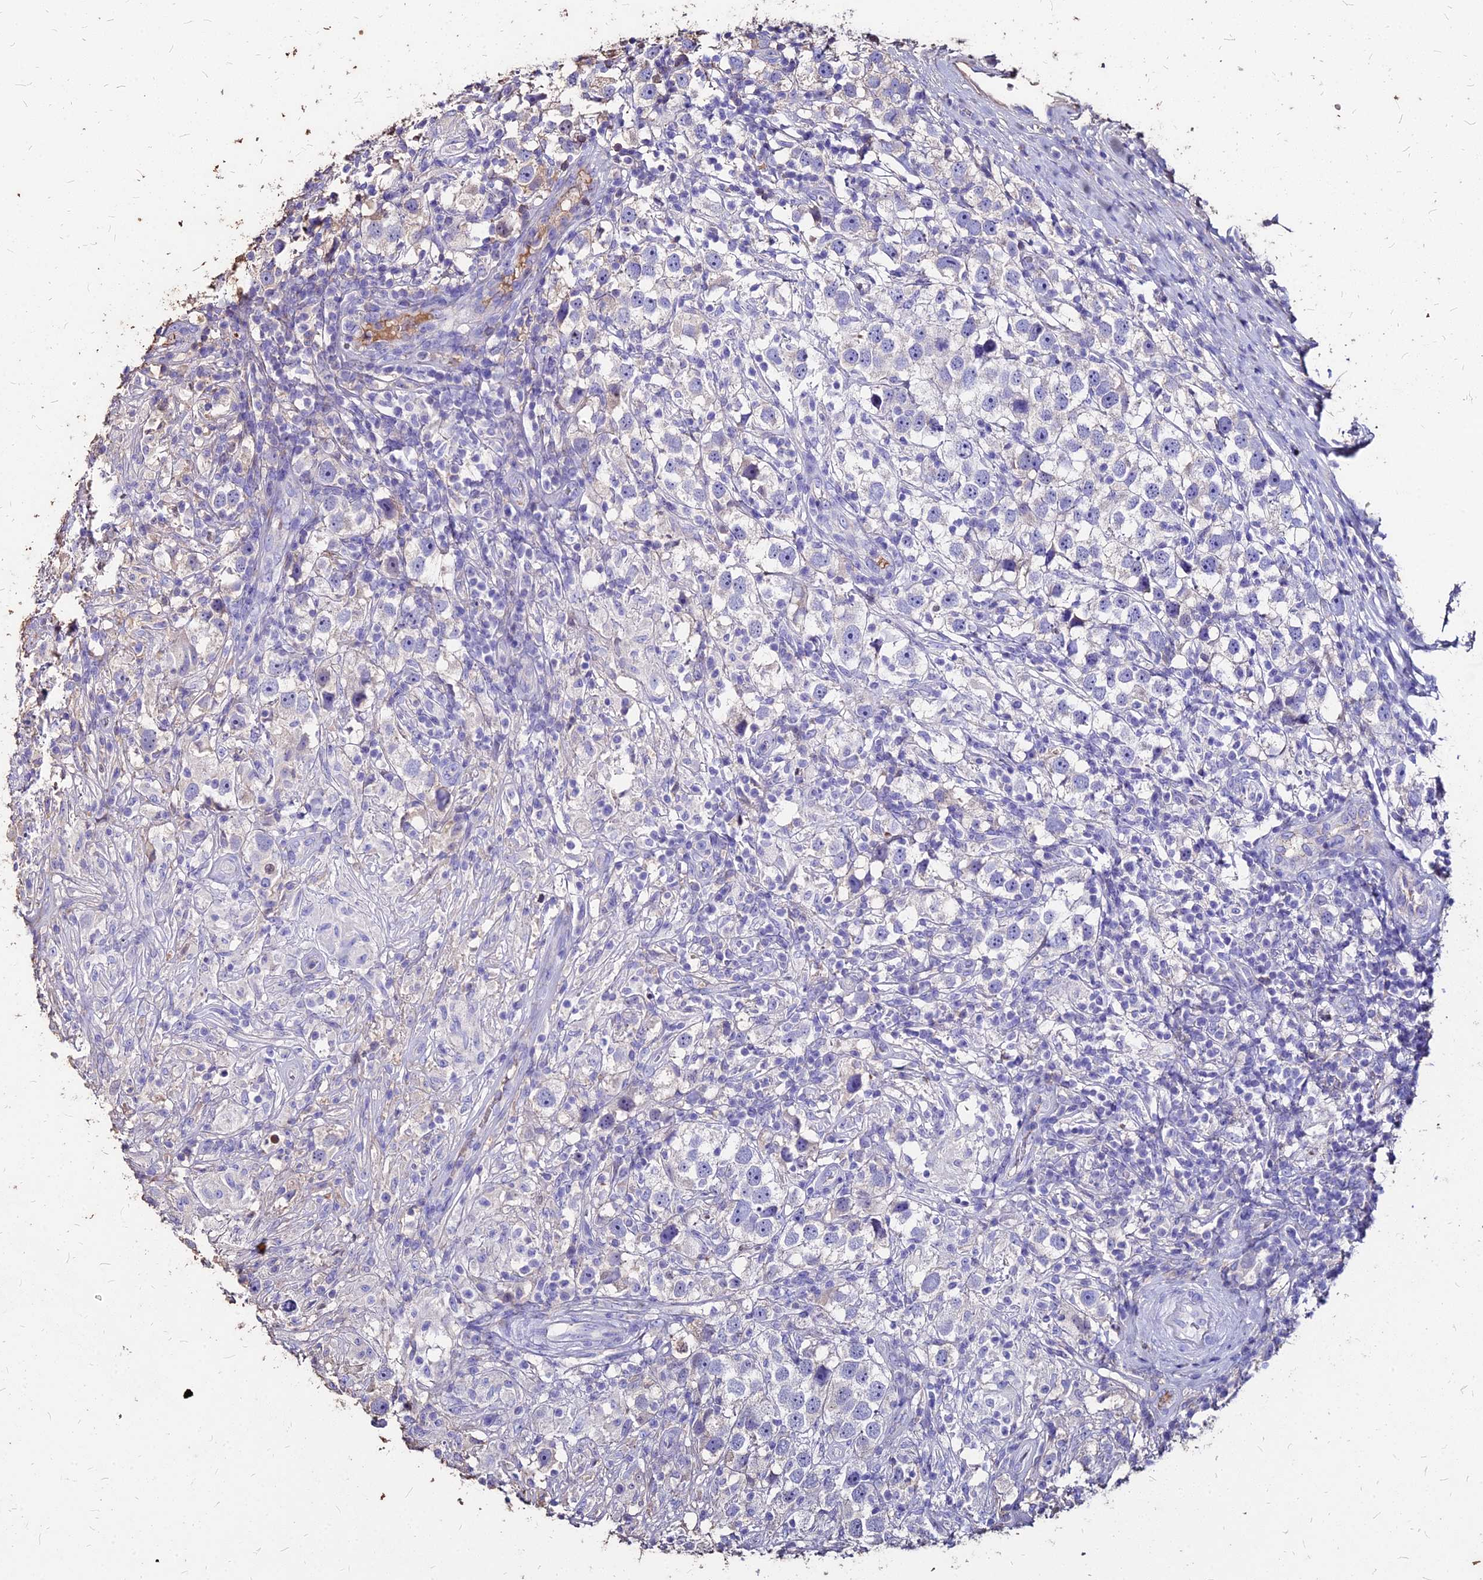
{"staining": {"intensity": "negative", "quantity": "none", "location": "none"}, "tissue": "testis cancer", "cell_type": "Tumor cells", "image_type": "cancer", "snomed": [{"axis": "morphology", "description": "Seminoma, NOS"}, {"axis": "topography", "description": "Testis"}], "caption": "Immunohistochemical staining of human seminoma (testis) reveals no significant expression in tumor cells. (DAB (3,3'-diaminobenzidine) IHC with hematoxylin counter stain).", "gene": "NME5", "patient": {"sex": "male", "age": 49}}